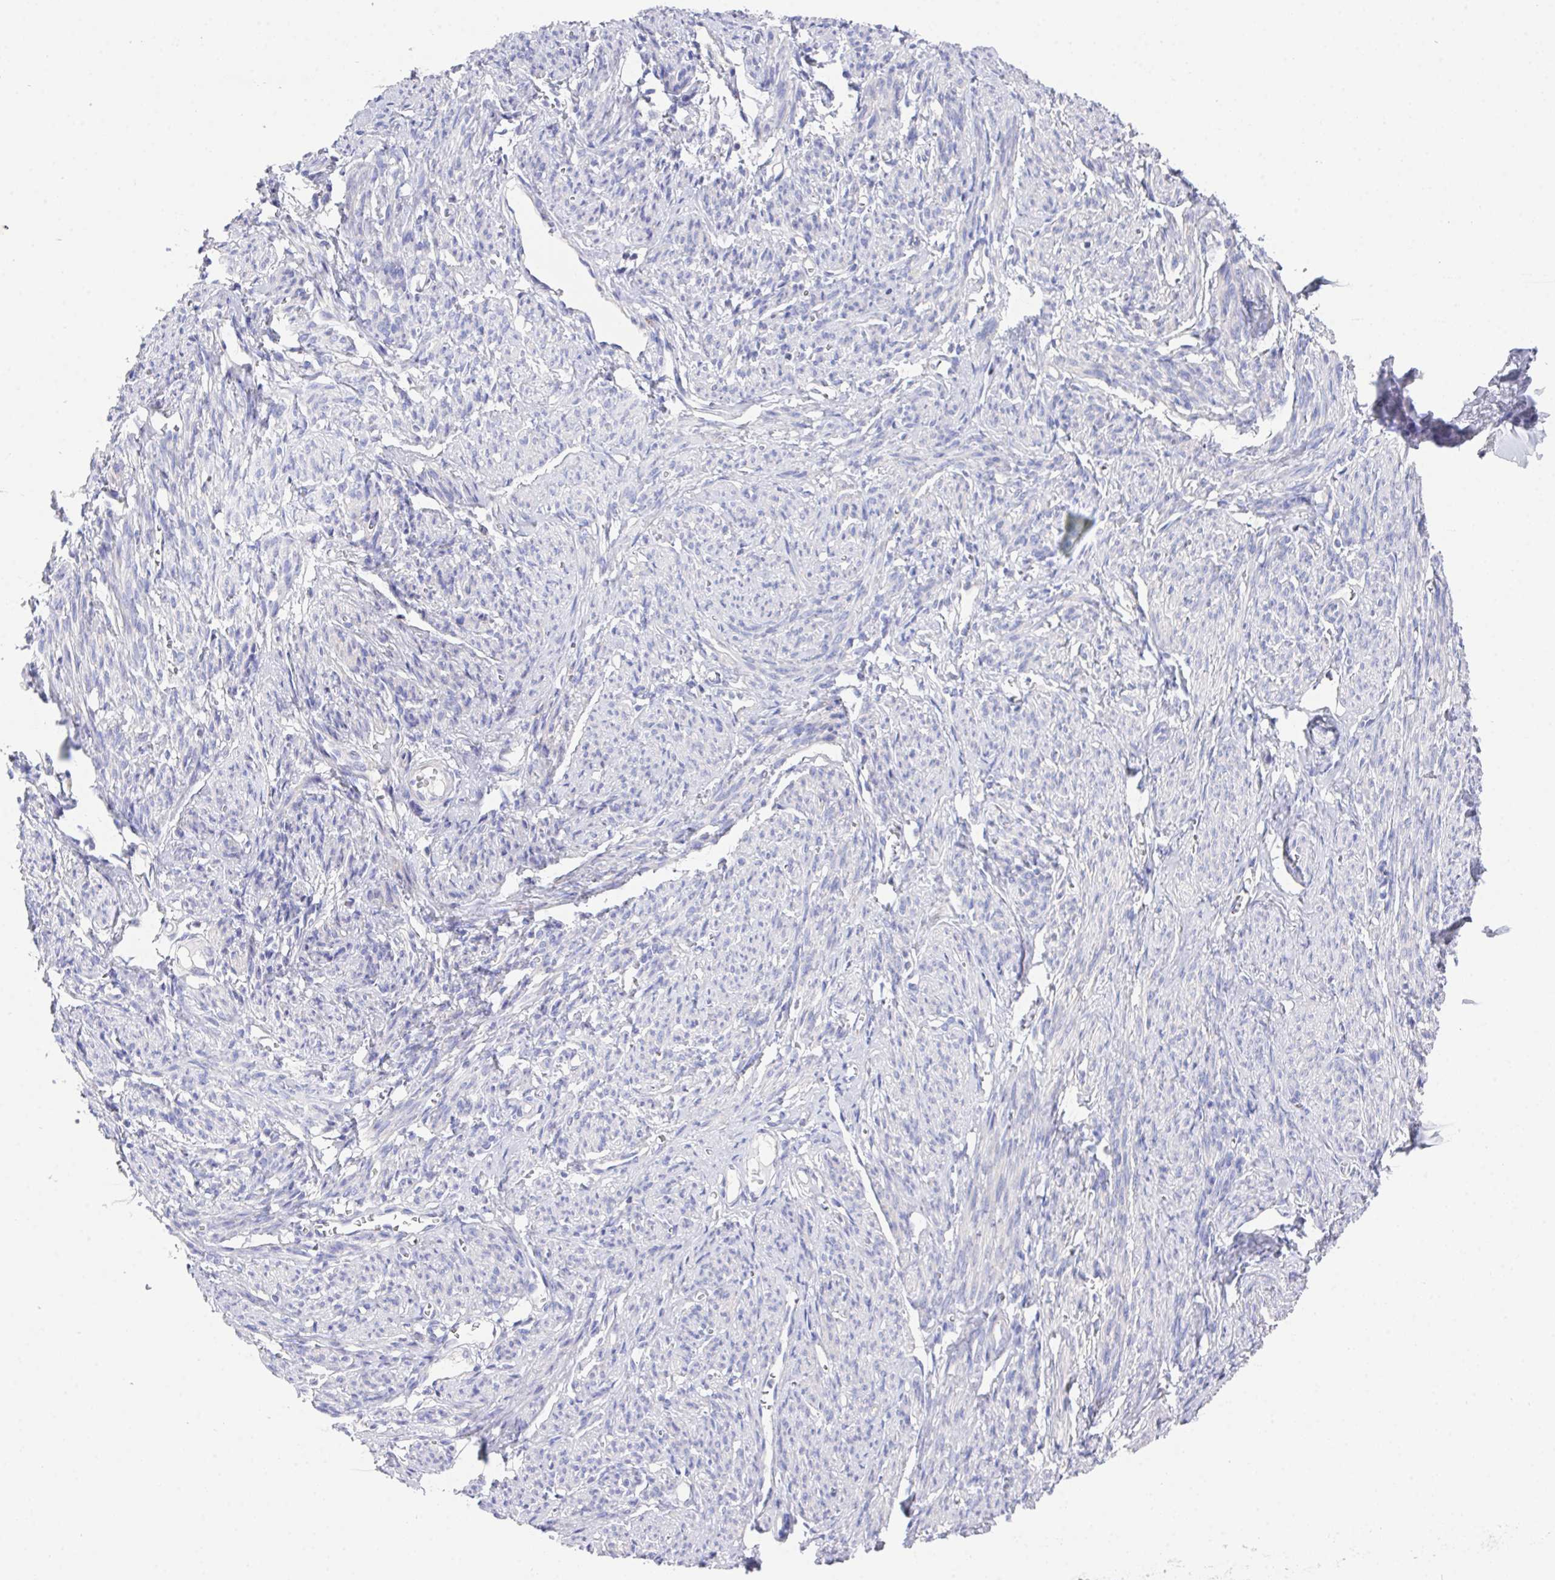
{"staining": {"intensity": "negative", "quantity": "none", "location": "none"}, "tissue": "smooth muscle", "cell_type": "Smooth muscle cells", "image_type": "normal", "snomed": [{"axis": "morphology", "description": "Normal tissue, NOS"}, {"axis": "topography", "description": "Smooth muscle"}], "caption": "Protein analysis of benign smooth muscle exhibits no significant expression in smooth muscle cells.", "gene": "PRG3", "patient": {"sex": "female", "age": 65}}